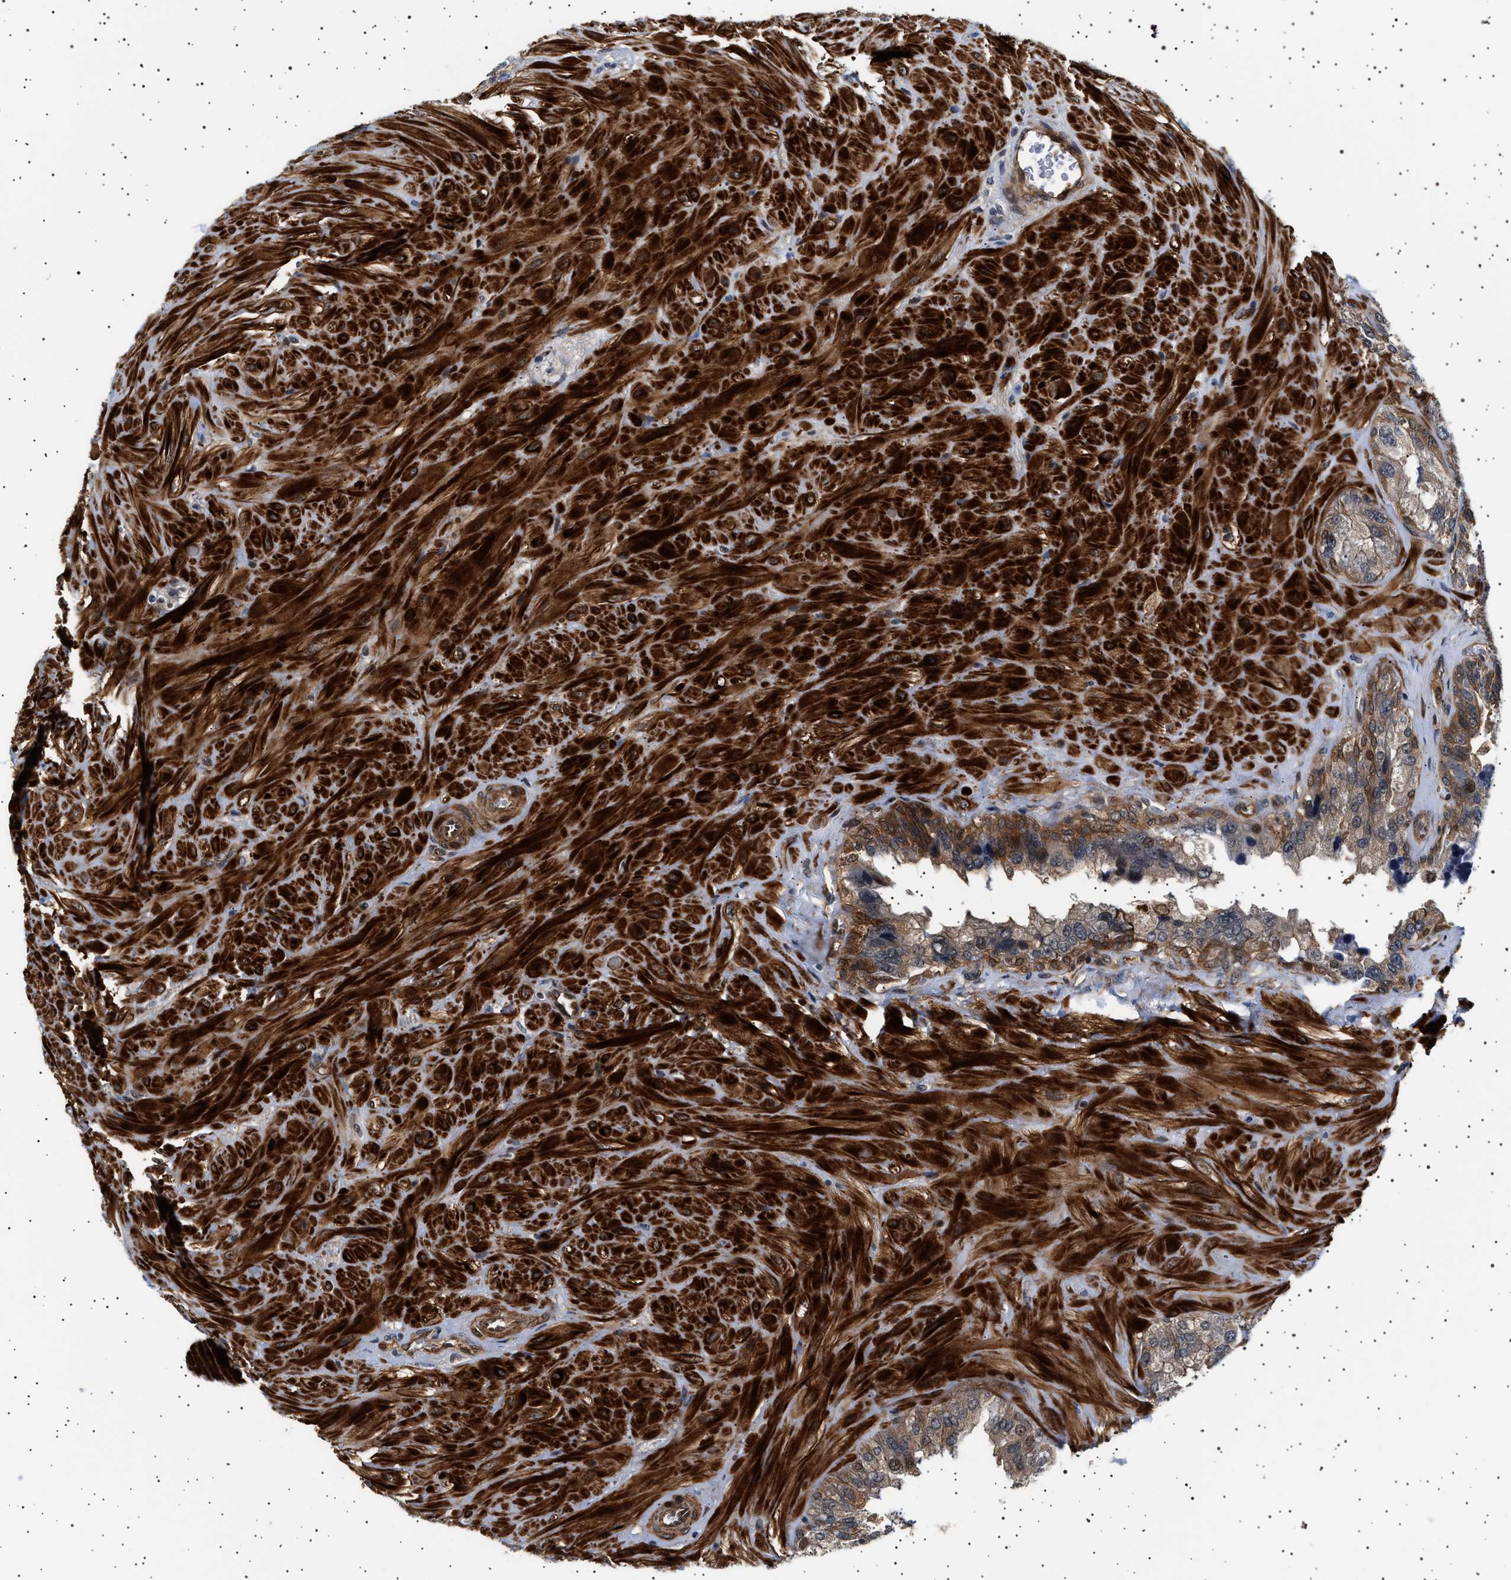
{"staining": {"intensity": "moderate", "quantity": "<25%", "location": "cytoplasmic/membranous"}, "tissue": "seminal vesicle", "cell_type": "Glandular cells", "image_type": "normal", "snomed": [{"axis": "morphology", "description": "Normal tissue, NOS"}, {"axis": "topography", "description": "Prostate"}, {"axis": "topography", "description": "Seminal veicle"}], "caption": "Glandular cells display moderate cytoplasmic/membranous positivity in about <25% of cells in normal seminal vesicle.", "gene": "BAG3", "patient": {"sex": "male", "age": 51}}